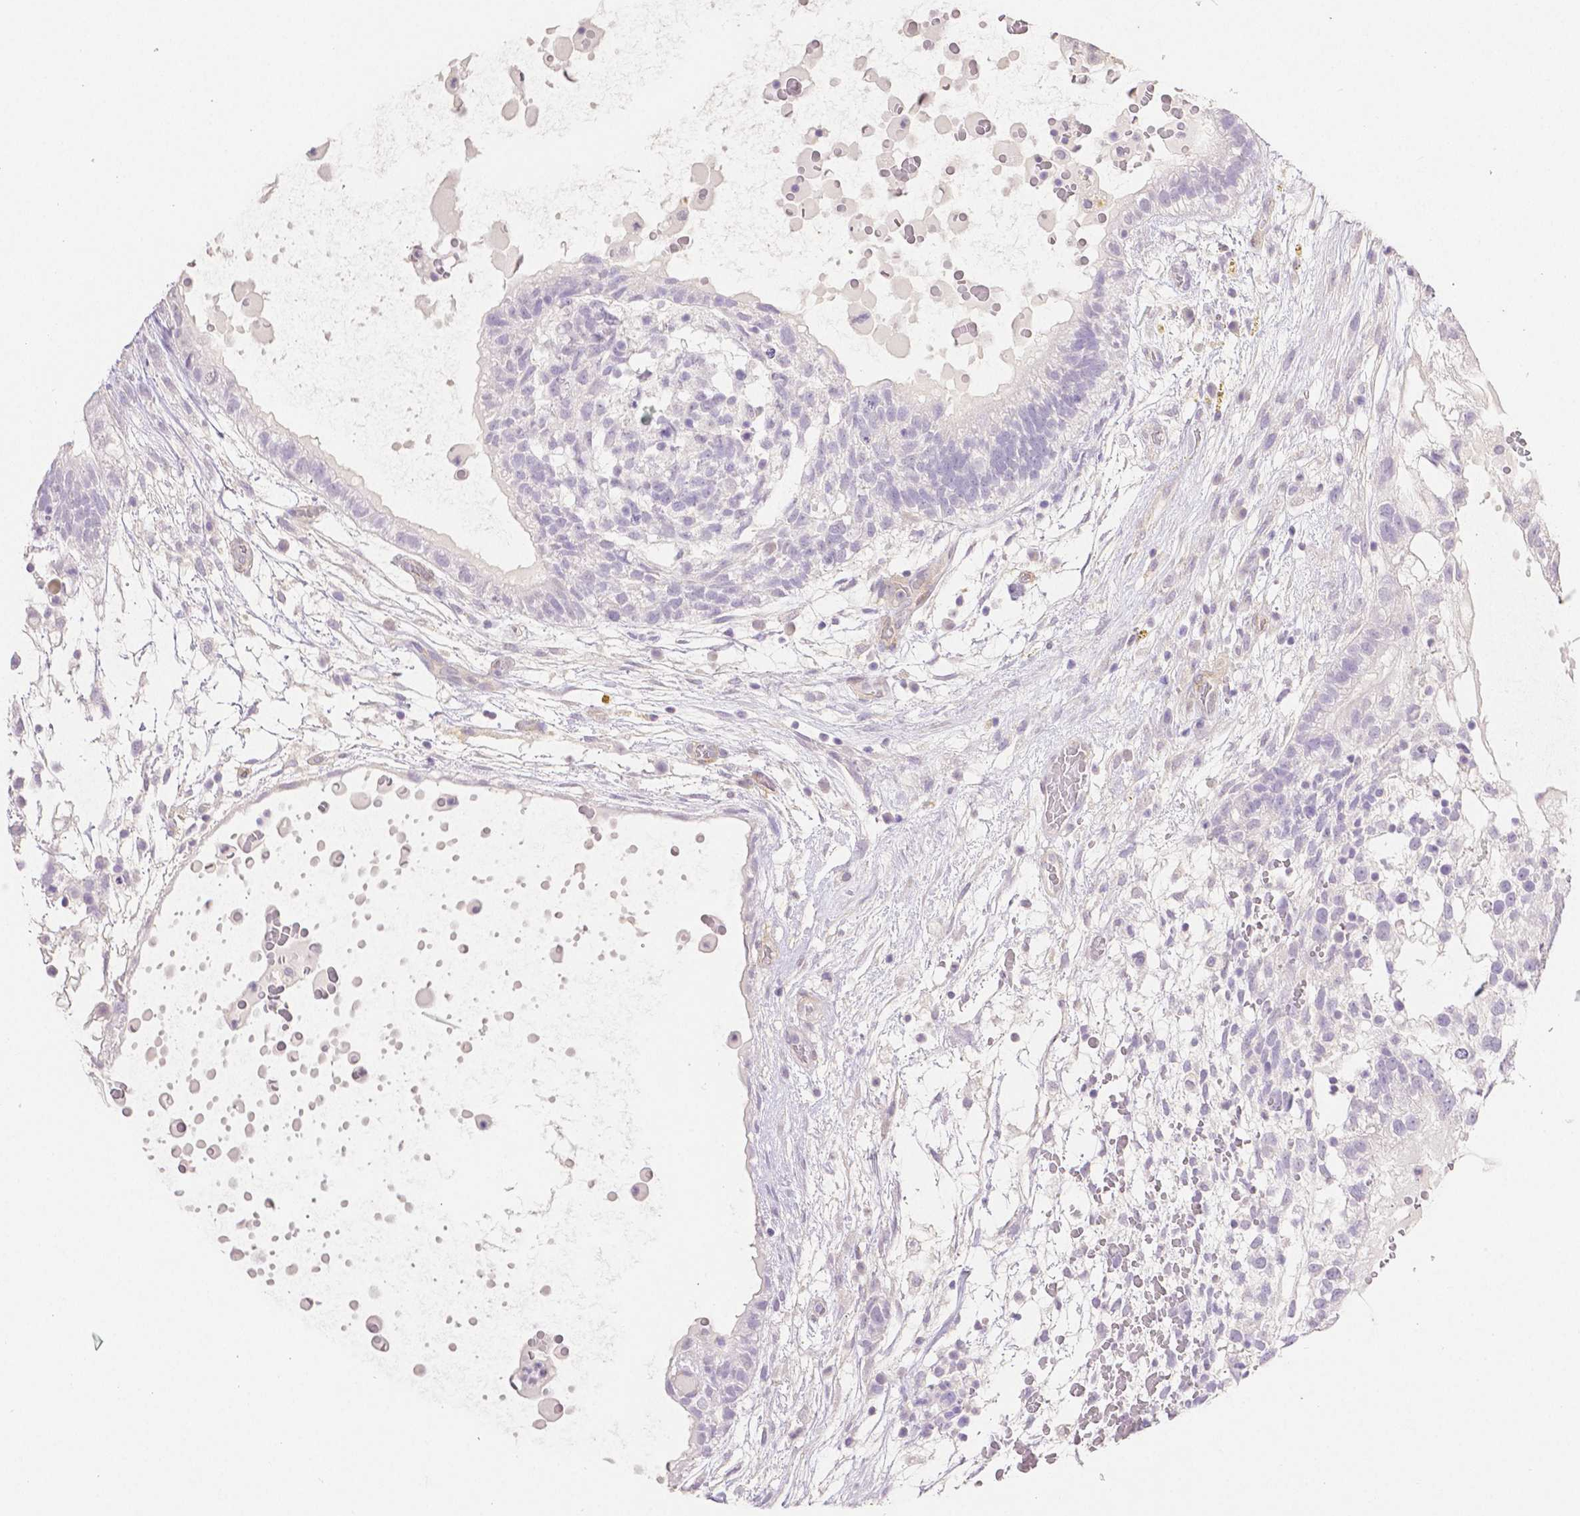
{"staining": {"intensity": "negative", "quantity": "none", "location": "none"}, "tissue": "testis cancer", "cell_type": "Tumor cells", "image_type": "cancer", "snomed": [{"axis": "morphology", "description": "Normal tissue, NOS"}, {"axis": "morphology", "description": "Carcinoma, Embryonal, NOS"}, {"axis": "topography", "description": "Testis"}], "caption": "There is no significant expression in tumor cells of embryonal carcinoma (testis).", "gene": "THY1", "patient": {"sex": "male", "age": 32}}